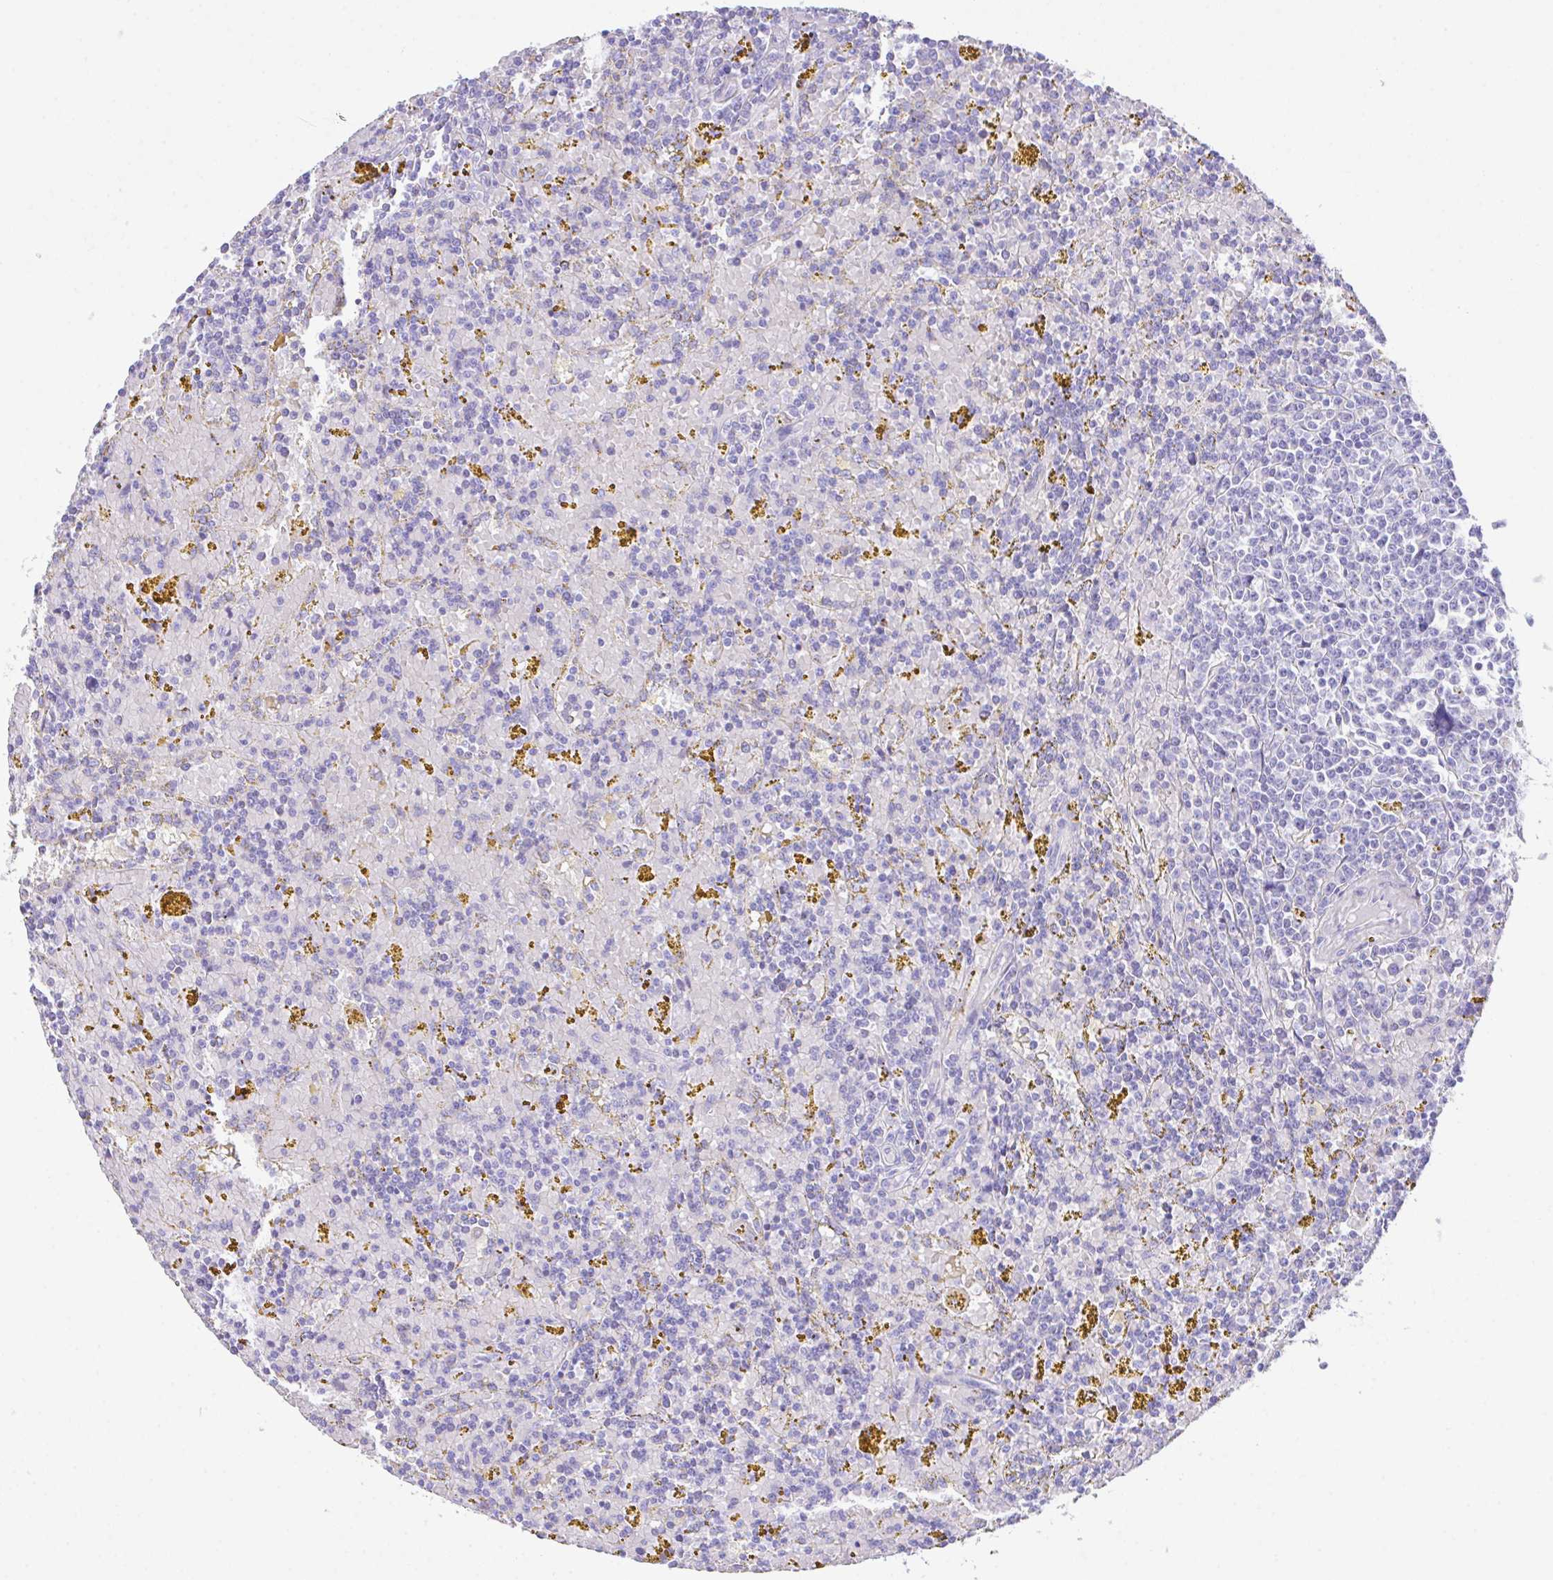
{"staining": {"intensity": "negative", "quantity": "none", "location": "none"}, "tissue": "lymphoma", "cell_type": "Tumor cells", "image_type": "cancer", "snomed": [{"axis": "morphology", "description": "Malignant lymphoma, non-Hodgkin's type, Low grade"}, {"axis": "topography", "description": "Spleen"}, {"axis": "topography", "description": "Lymph node"}], "caption": "Immunohistochemistry (IHC) histopathology image of neoplastic tissue: lymphoma stained with DAB (3,3'-diaminobenzidine) displays no significant protein positivity in tumor cells.", "gene": "SLC16A6", "patient": {"sex": "female", "age": 66}}